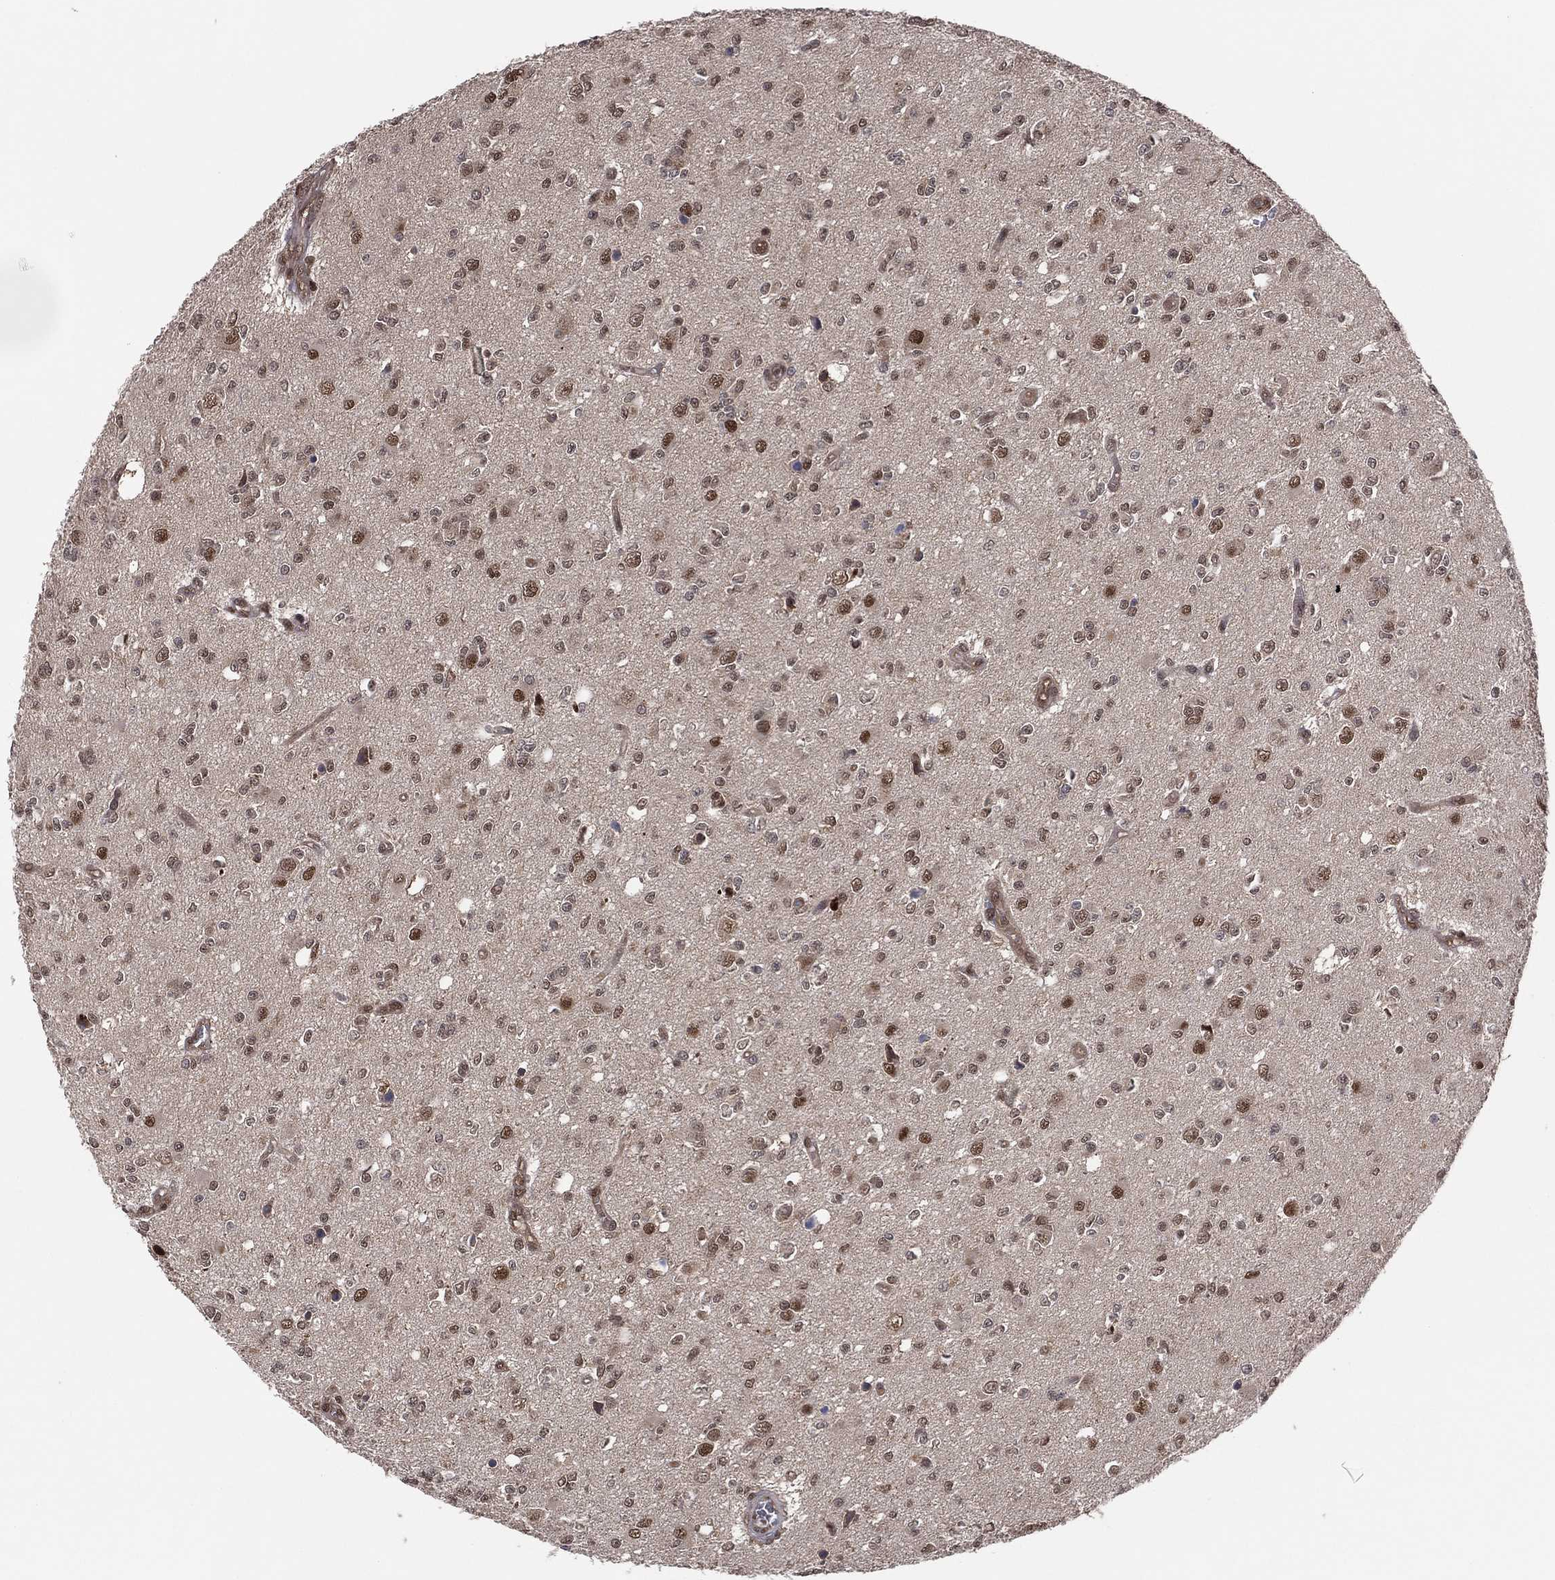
{"staining": {"intensity": "moderate", "quantity": "25%-75%", "location": "nuclear"}, "tissue": "glioma", "cell_type": "Tumor cells", "image_type": "cancer", "snomed": [{"axis": "morphology", "description": "Glioma, malignant, Low grade"}, {"axis": "topography", "description": "Brain"}], "caption": "Immunohistochemical staining of low-grade glioma (malignant) displays medium levels of moderate nuclear protein expression in approximately 25%-75% of tumor cells.", "gene": "PSMA1", "patient": {"sex": "female", "age": 45}}